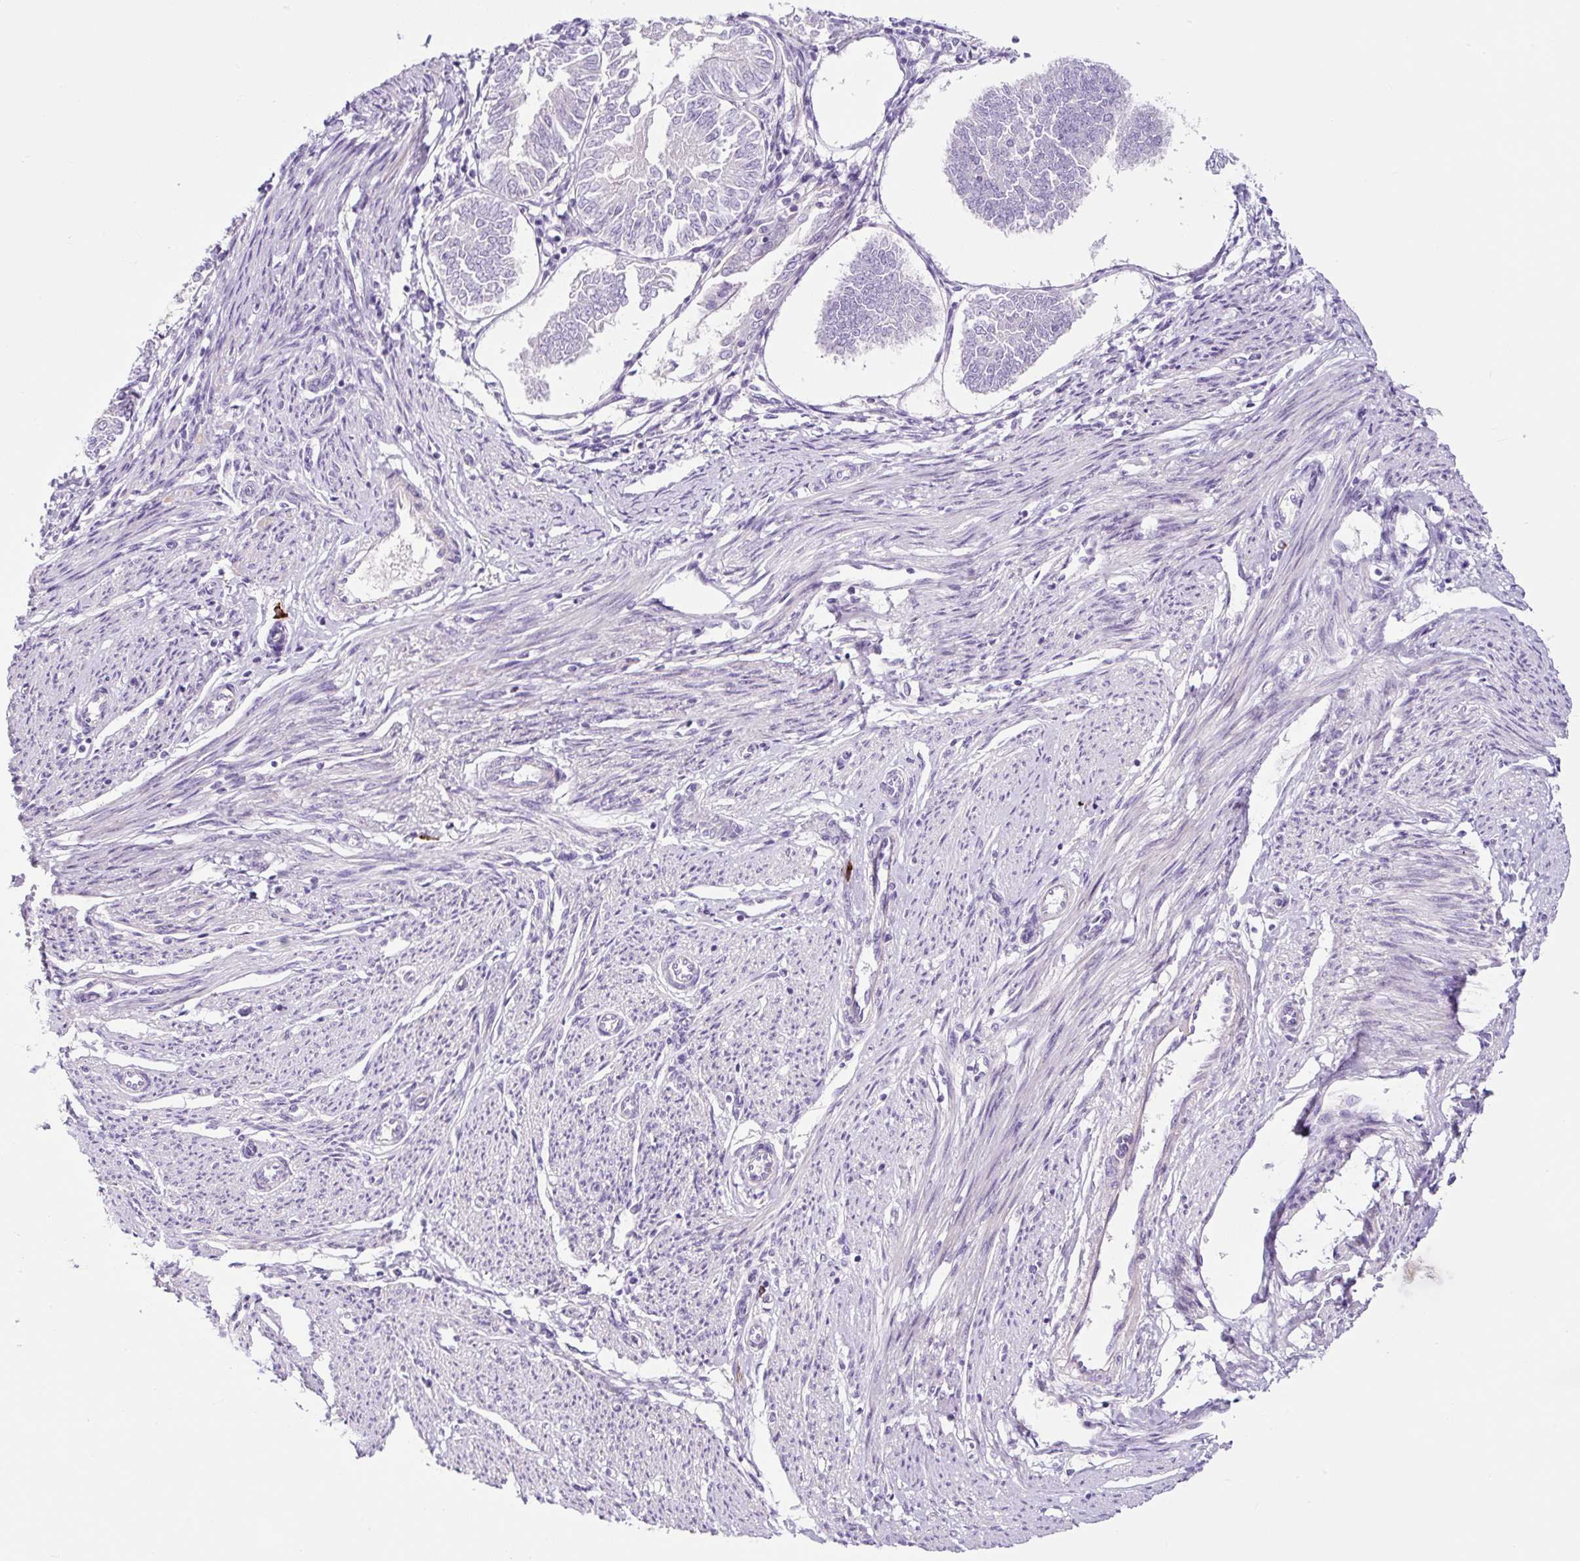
{"staining": {"intensity": "negative", "quantity": "none", "location": "none"}, "tissue": "endometrial cancer", "cell_type": "Tumor cells", "image_type": "cancer", "snomed": [{"axis": "morphology", "description": "Adenocarcinoma, NOS"}, {"axis": "topography", "description": "Endometrium"}], "caption": "Tumor cells show no significant protein staining in endometrial cancer (adenocarcinoma).", "gene": "RNF212B", "patient": {"sex": "female", "age": 58}}